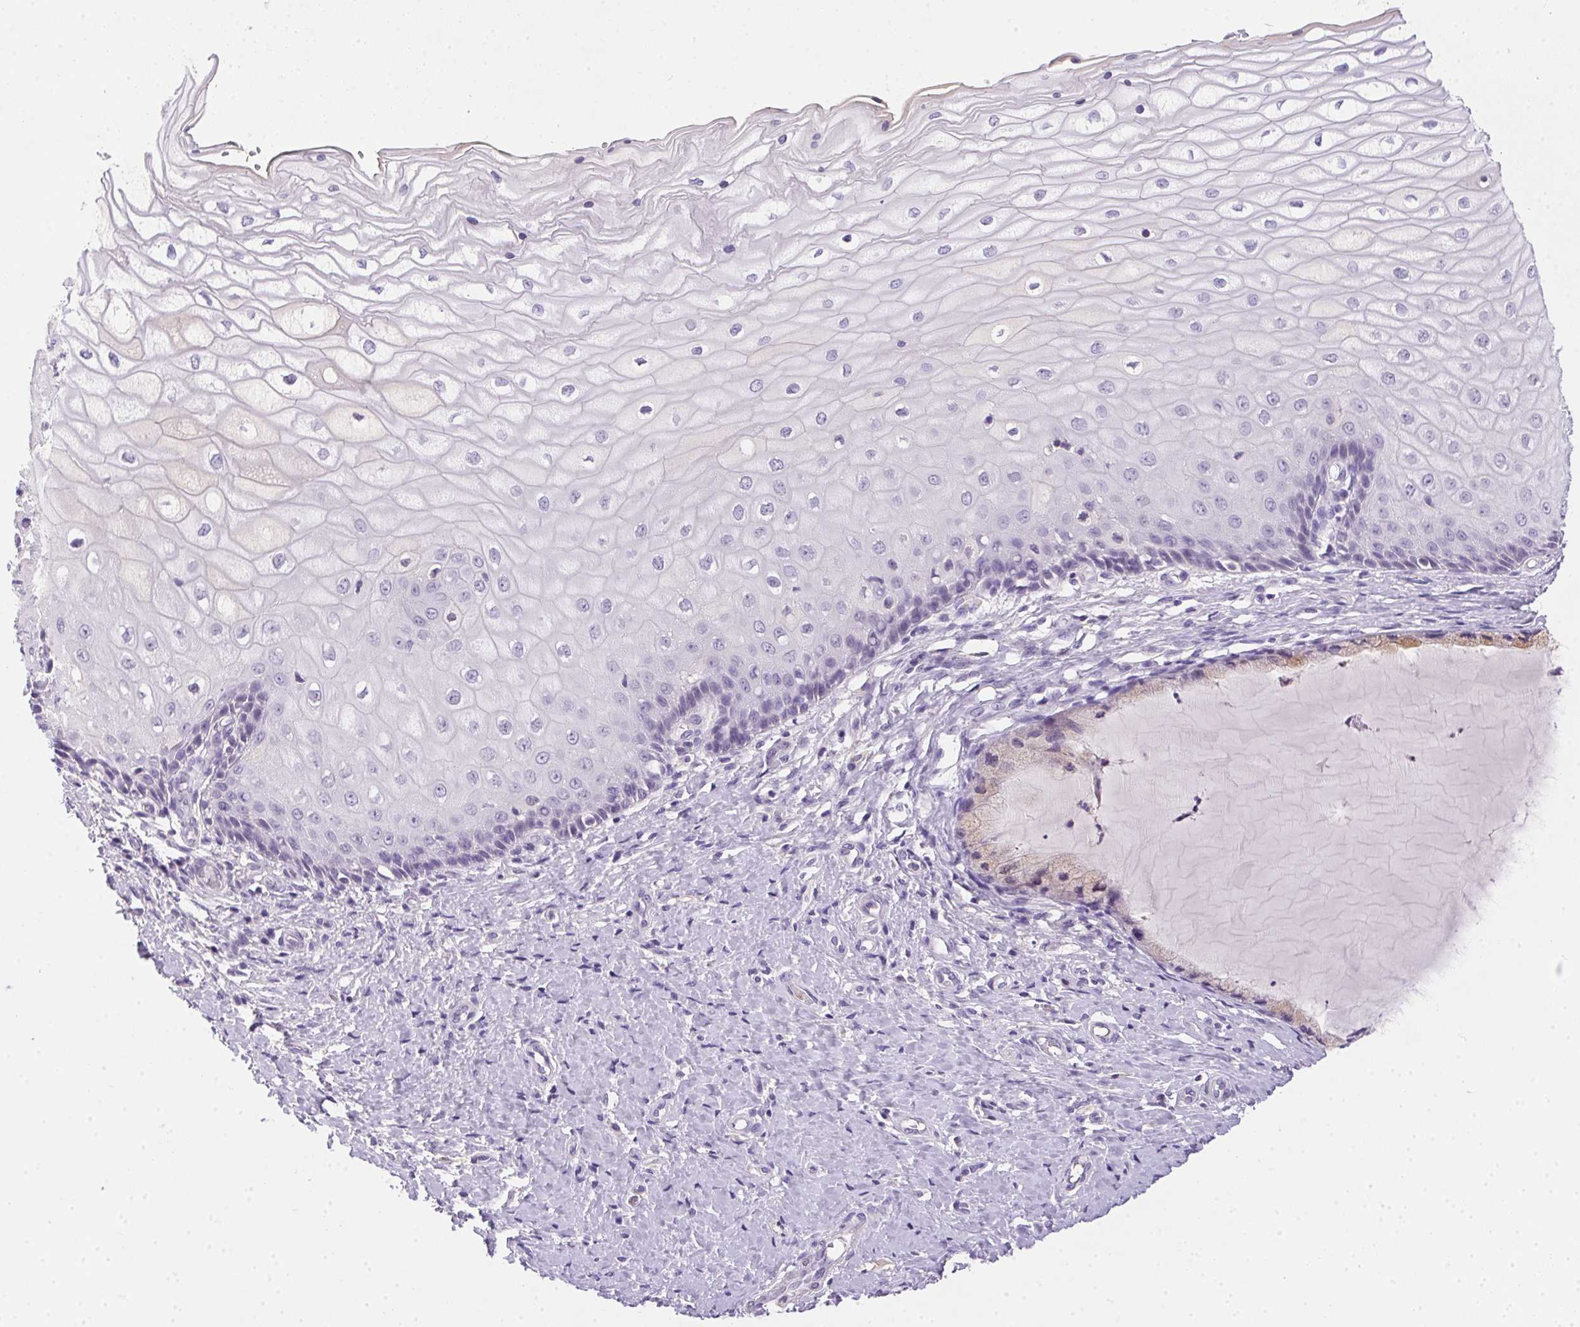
{"staining": {"intensity": "weak", "quantity": "<25%", "location": "cytoplasmic/membranous"}, "tissue": "cervix", "cell_type": "Glandular cells", "image_type": "normal", "snomed": [{"axis": "morphology", "description": "Normal tissue, NOS"}, {"axis": "topography", "description": "Cervix"}], "caption": "A photomicrograph of human cervix is negative for staining in glandular cells. (DAB immunohistochemistry visualized using brightfield microscopy, high magnification).", "gene": "SSTR4", "patient": {"sex": "female", "age": 37}}